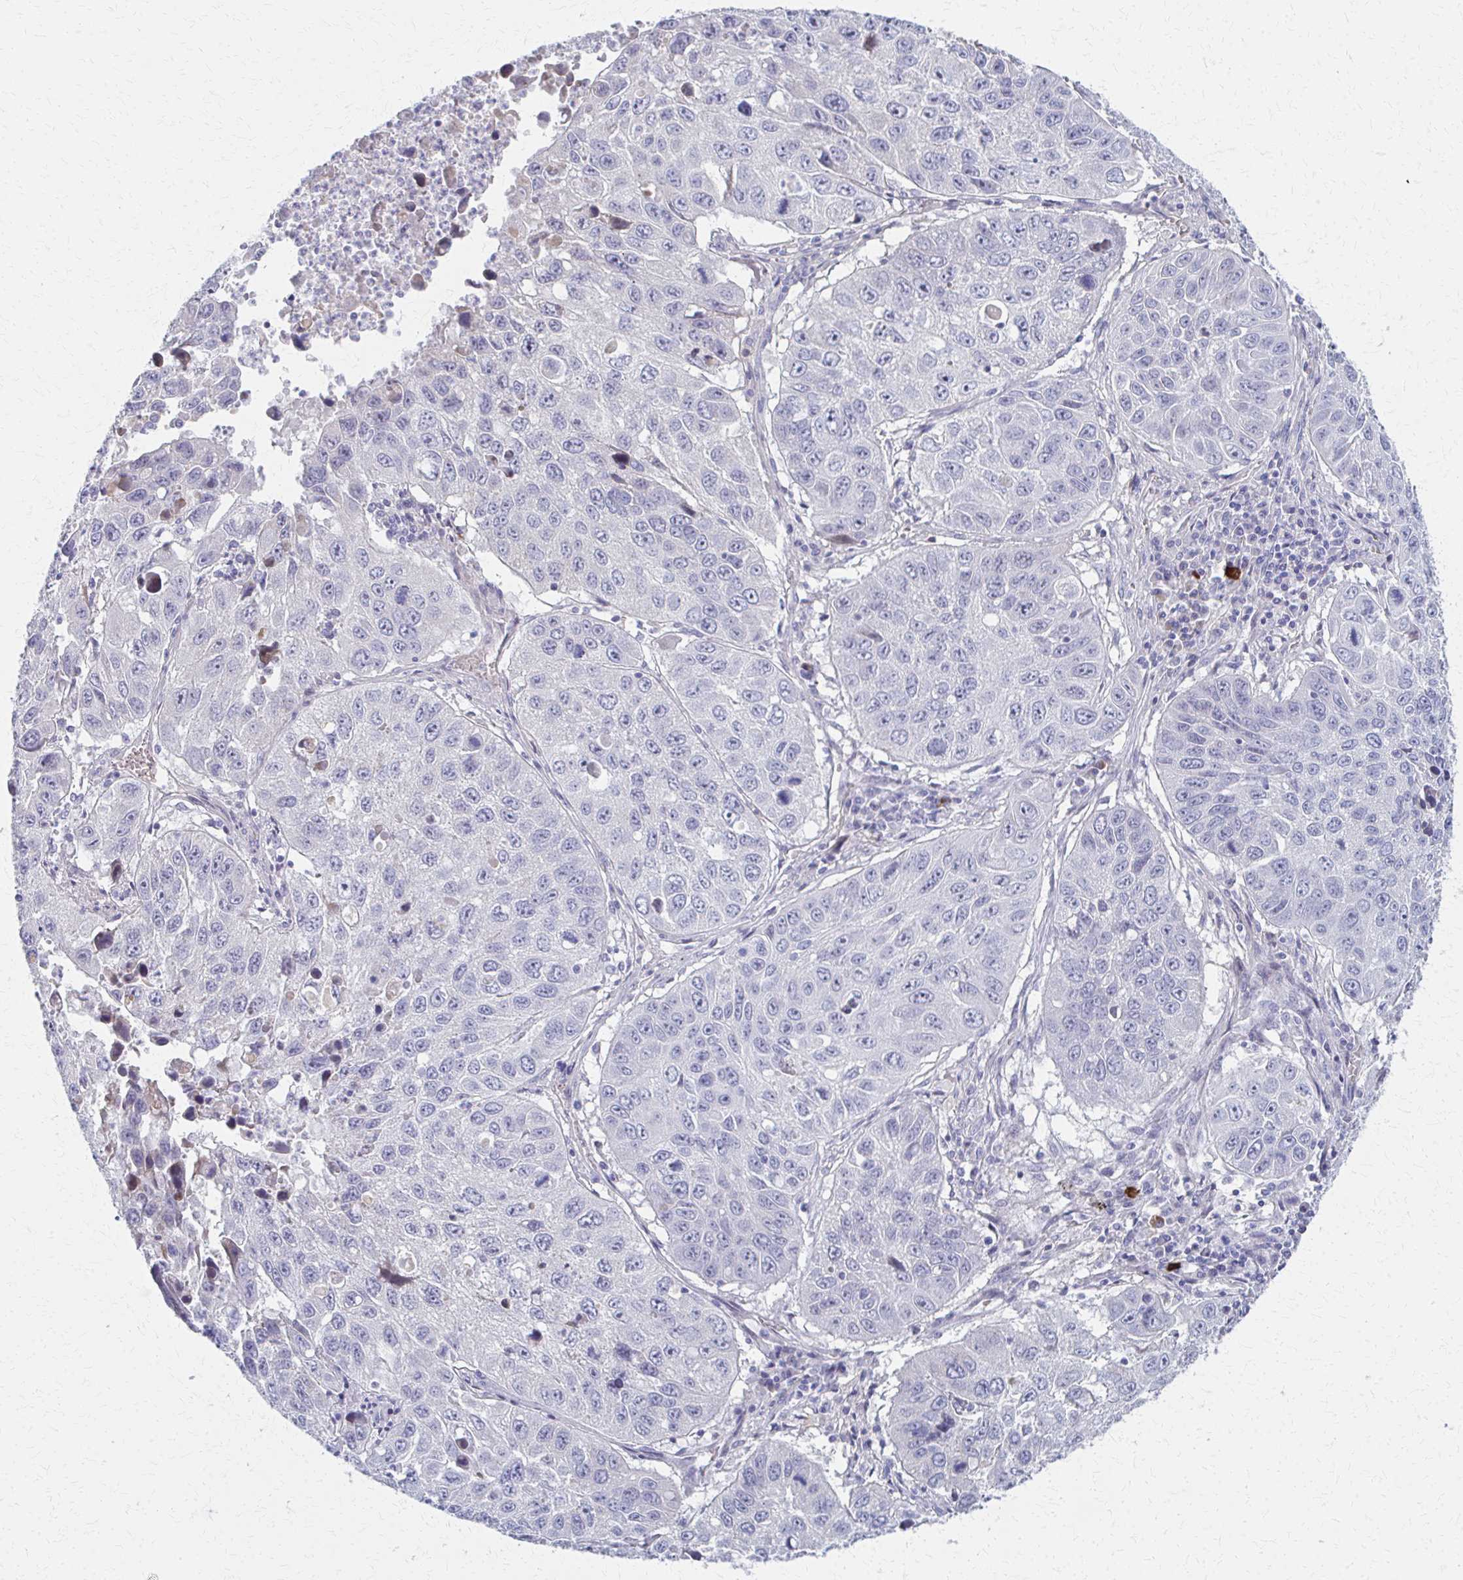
{"staining": {"intensity": "negative", "quantity": "none", "location": "none"}, "tissue": "lung cancer", "cell_type": "Tumor cells", "image_type": "cancer", "snomed": [{"axis": "morphology", "description": "Squamous cell carcinoma, NOS"}, {"axis": "topography", "description": "Lung"}], "caption": "Tumor cells are negative for protein expression in human lung cancer (squamous cell carcinoma). (Immunohistochemistry, brightfield microscopy, high magnification).", "gene": "MS4A2", "patient": {"sex": "female", "age": 61}}